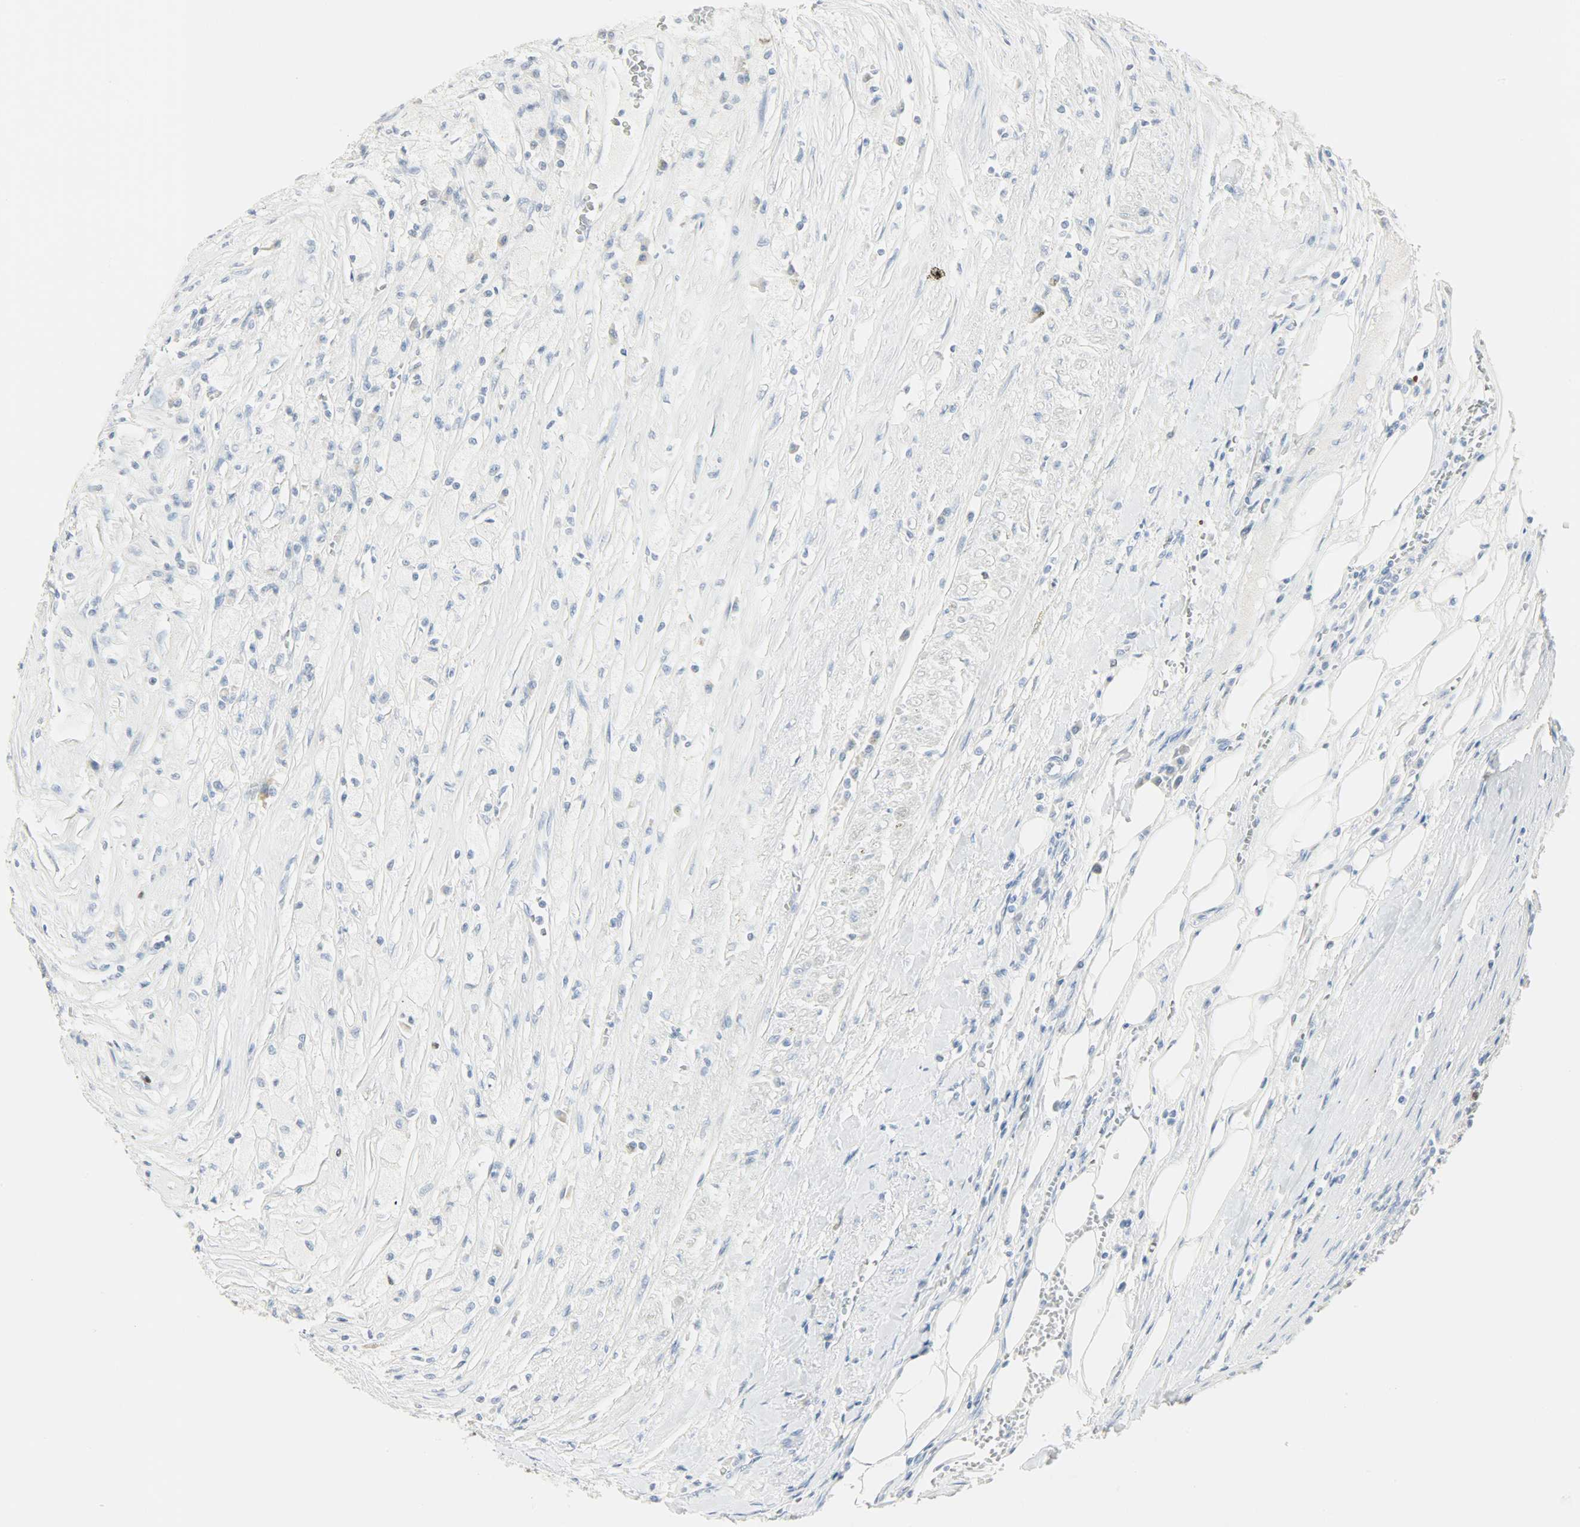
{"staining": {"intensity": "negative", "quantity": "none", "location": "none"}, "tissue": "renal cancer", "cell_type": "Tumor cells", "image_type": "cancer", "snomed": [{"axis": "morphology", "description": "Normal tissue, NOS"}, {"axis": "morphology", "description": "Adenocarcinoma, NOS"}, {"axis": "topography", "description": "Kidney"}], "caption": "IHC micrograph of human renal cancer (adenocarcinoma) stained for a protein (brown), which shows no staining in tumor cells.", "gene": "HELLS", "patient": {"sex": "male", "age": 71}}